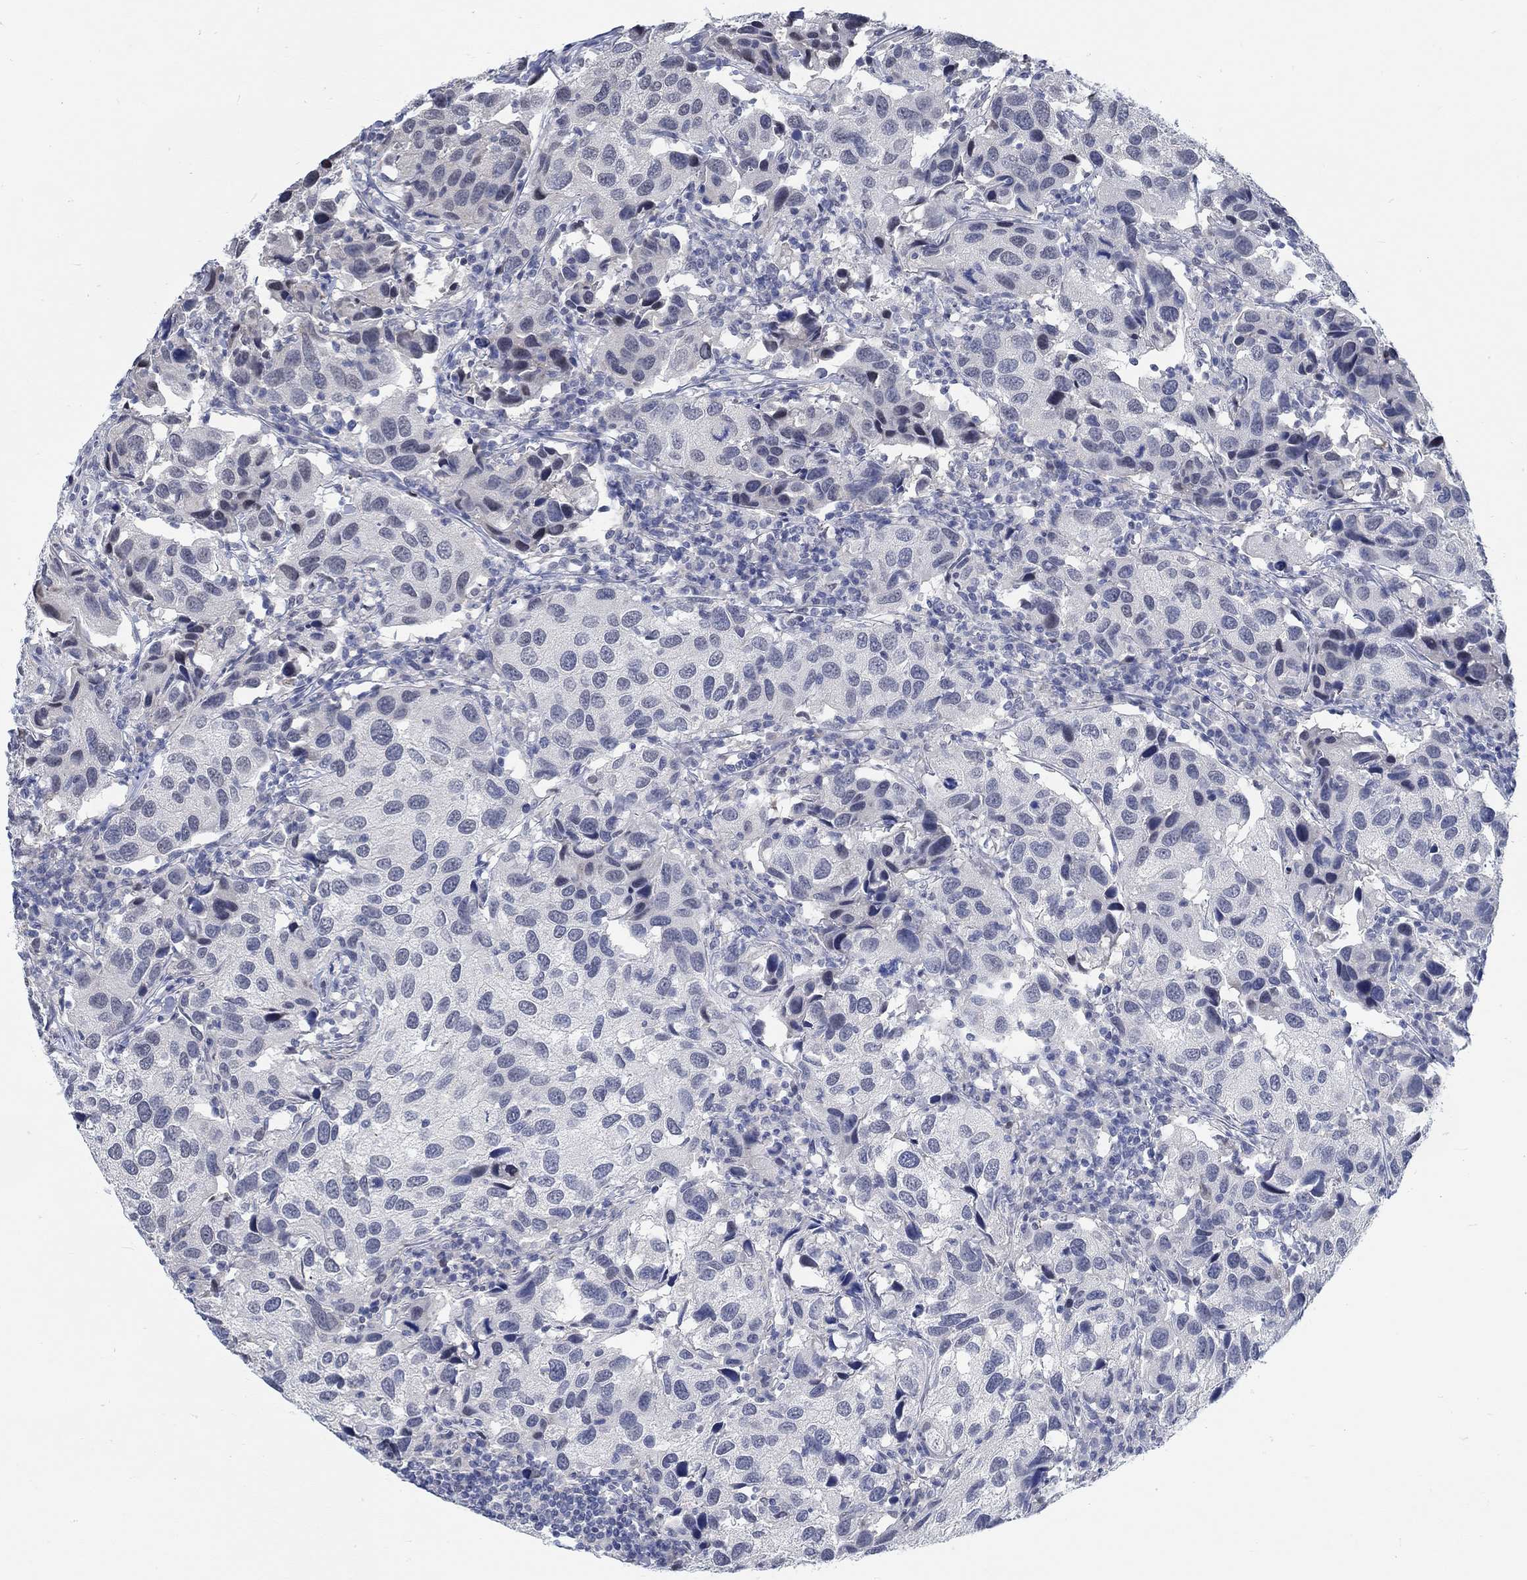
{"staining": {"intensity": "negative", "quantity": "none", "location": "none"}, "tissue": "urothelial cancer", "cell_type": "Tumor cells", "image_type": "cancer", "snomed": [{"axis": "morphology", "description": "Urothelial carcinoma, High grade"}, {"axis": "topography", "description": "Urinary bladder"}], "caption": "The image reveals no staining of tumor cells in urothelial cancer. (Stains: DAB IHC with hematoxylin counter stain, Microscopy: brightfield microscopy at high magnification).", "gene": "KCNH8", "patient": {"sex": "male", "age": 79}}